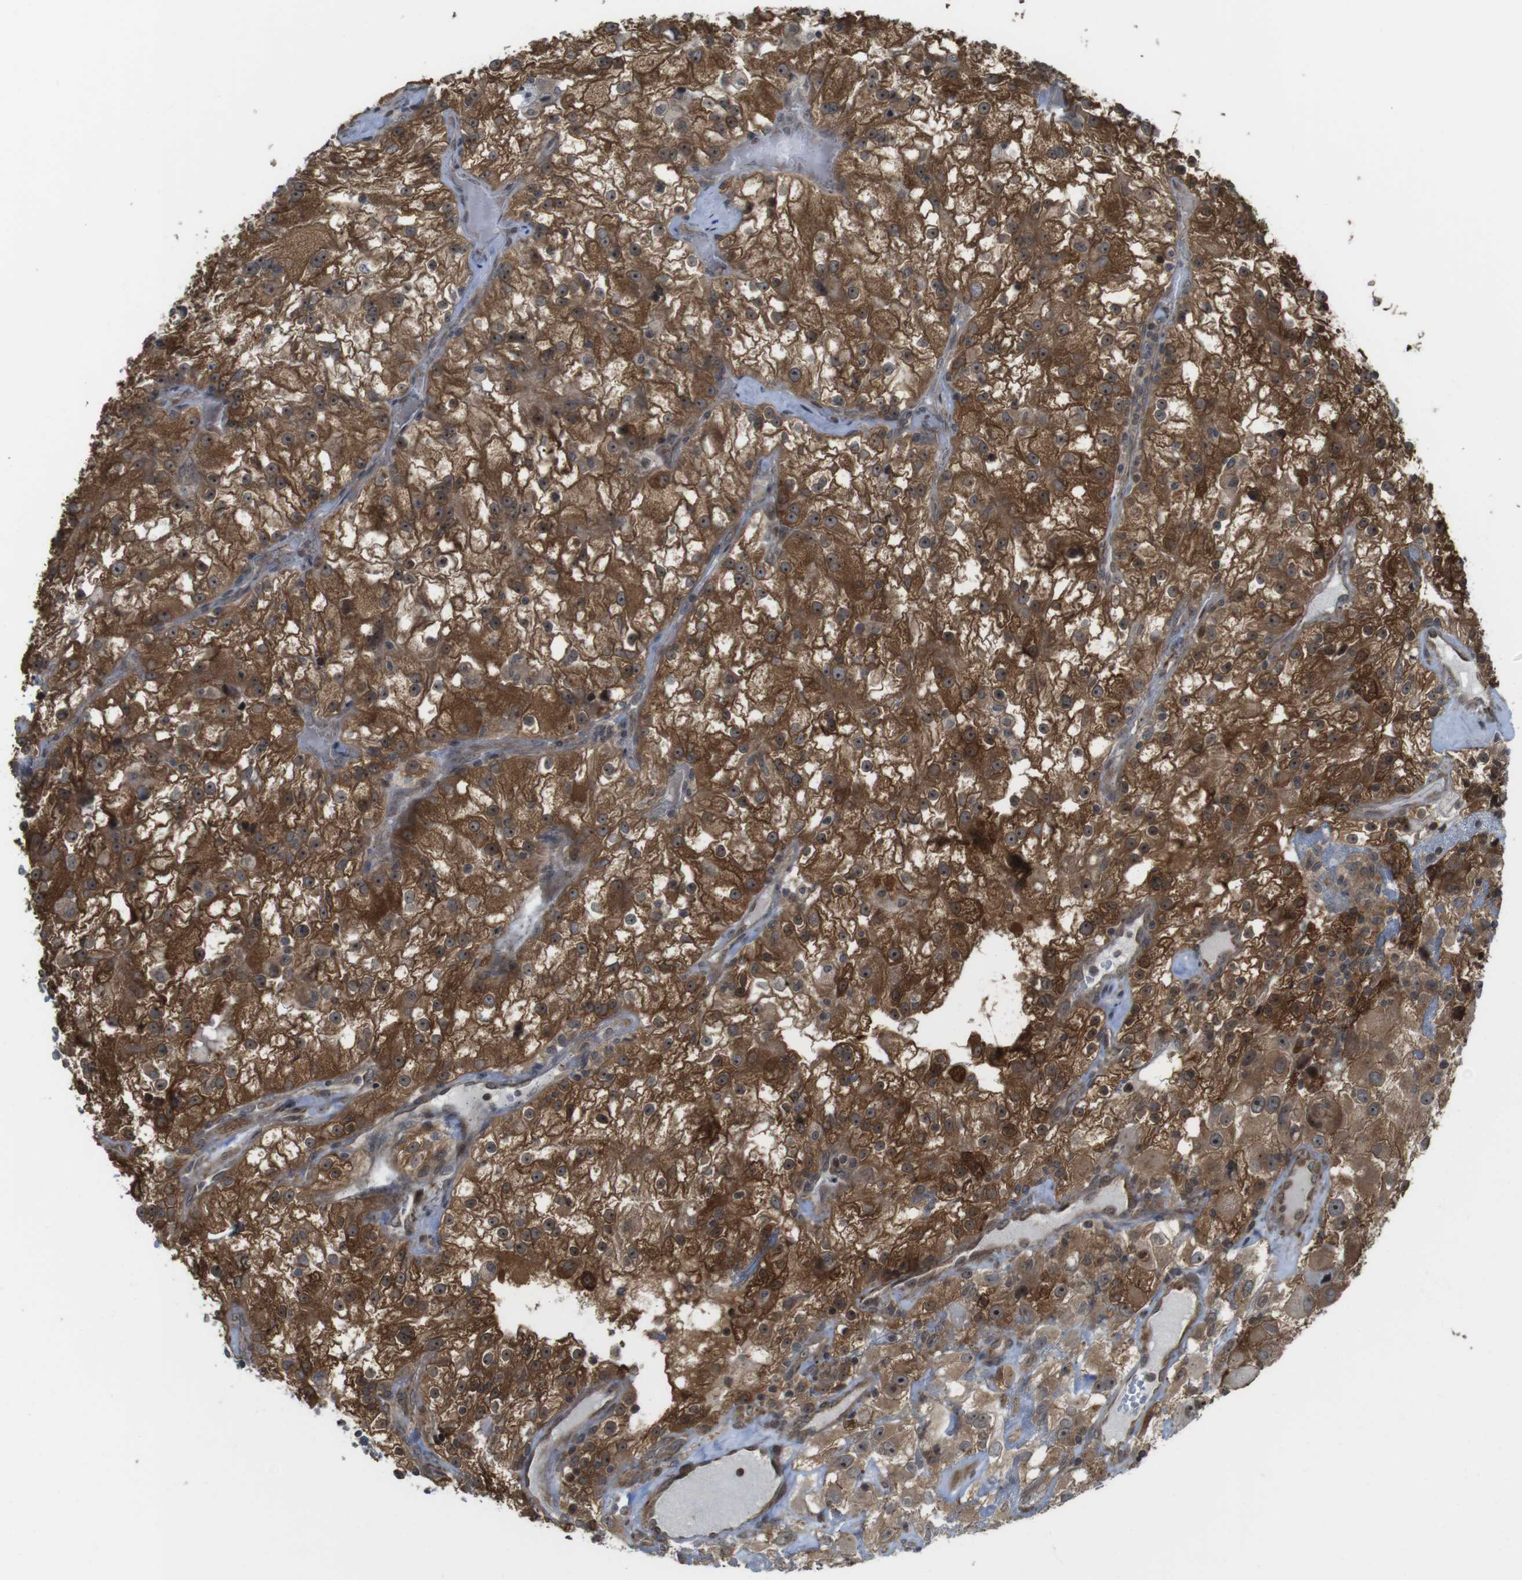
{"staining": {"intensity": "strong", "quantity": ">75%", "location": "cytoplasmic/membranous,nuclear"}, "tissue": "renal cancer", "cell_type": "Tumor cells", "image_type": "cancer", "snomed": [{"axis": "morphology", "description": "Adenocarcinoma, NOS"}, {"axis": "topography", "description": "Kidney"}], "caption": "There is high levels of strong cytoplasmic/membranous and nuclear positivity in tumor cells of renal cancer (adenocarcinoma), as demonstrated by immunohistochemical staining (brown color).", "gene": "CC2D1A", "patient": {"sex": "female", "age": 52}}